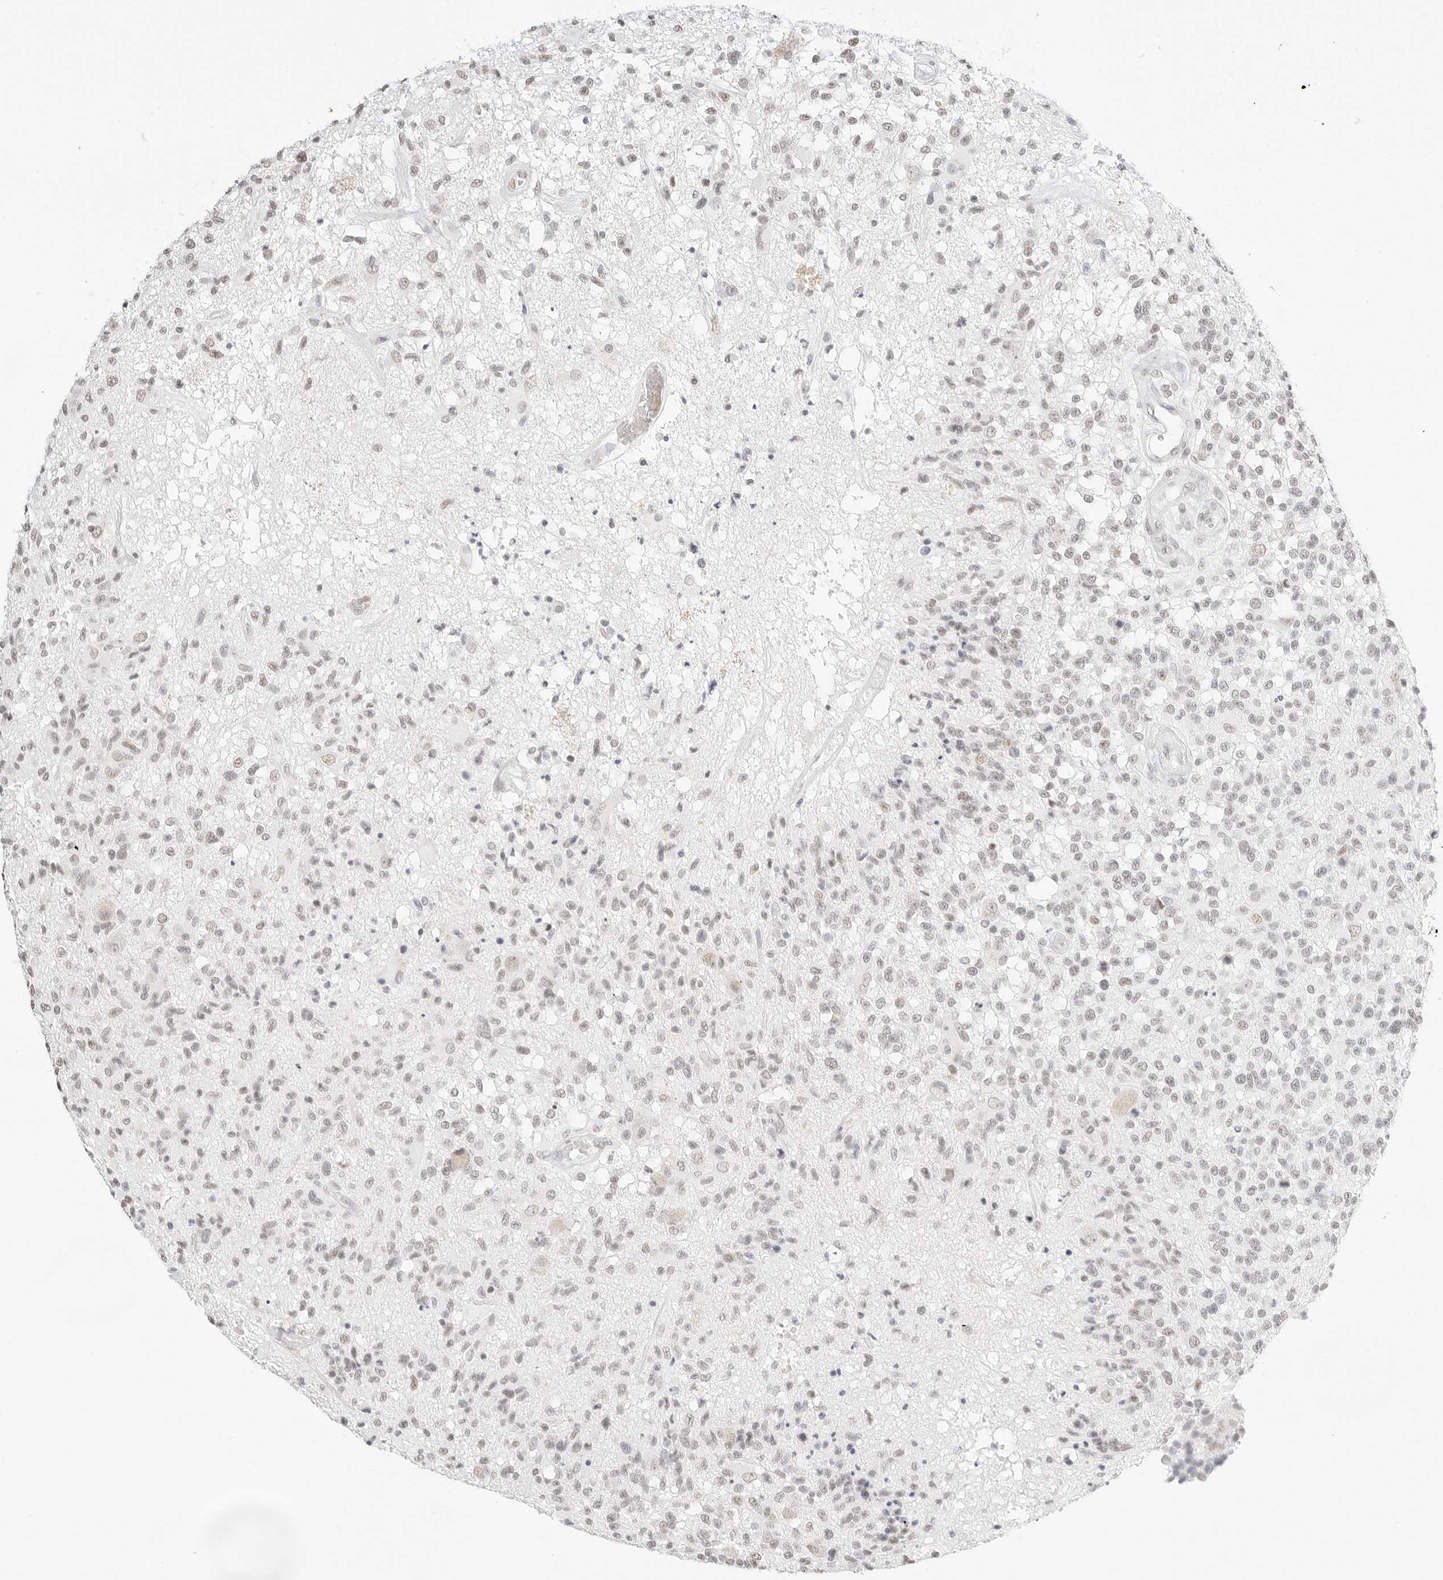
{"staining": {"intensity": "weak", "quantity": "25%-75%", "location": "nuclear"}, "tissue": "glioma", "cell_type": "Tumor cells", "image_type": "cancer", "snomed": [{"axis": "morphology", "description": "Glioma, malignant, High grade"}, {"axis": "morphology", "description": "Glioblastoma, NOS"}, {"axis": "topography", "description": "Brain"}], "caption": "High-power microscopy captured an immunohistochemistry photomicrograph of glioma, revealing weak nuclear expression in approximately 25%-75% of tumor cells.", "gene": "FBLN5", "patient": {"sex": "male", "age": 60}}